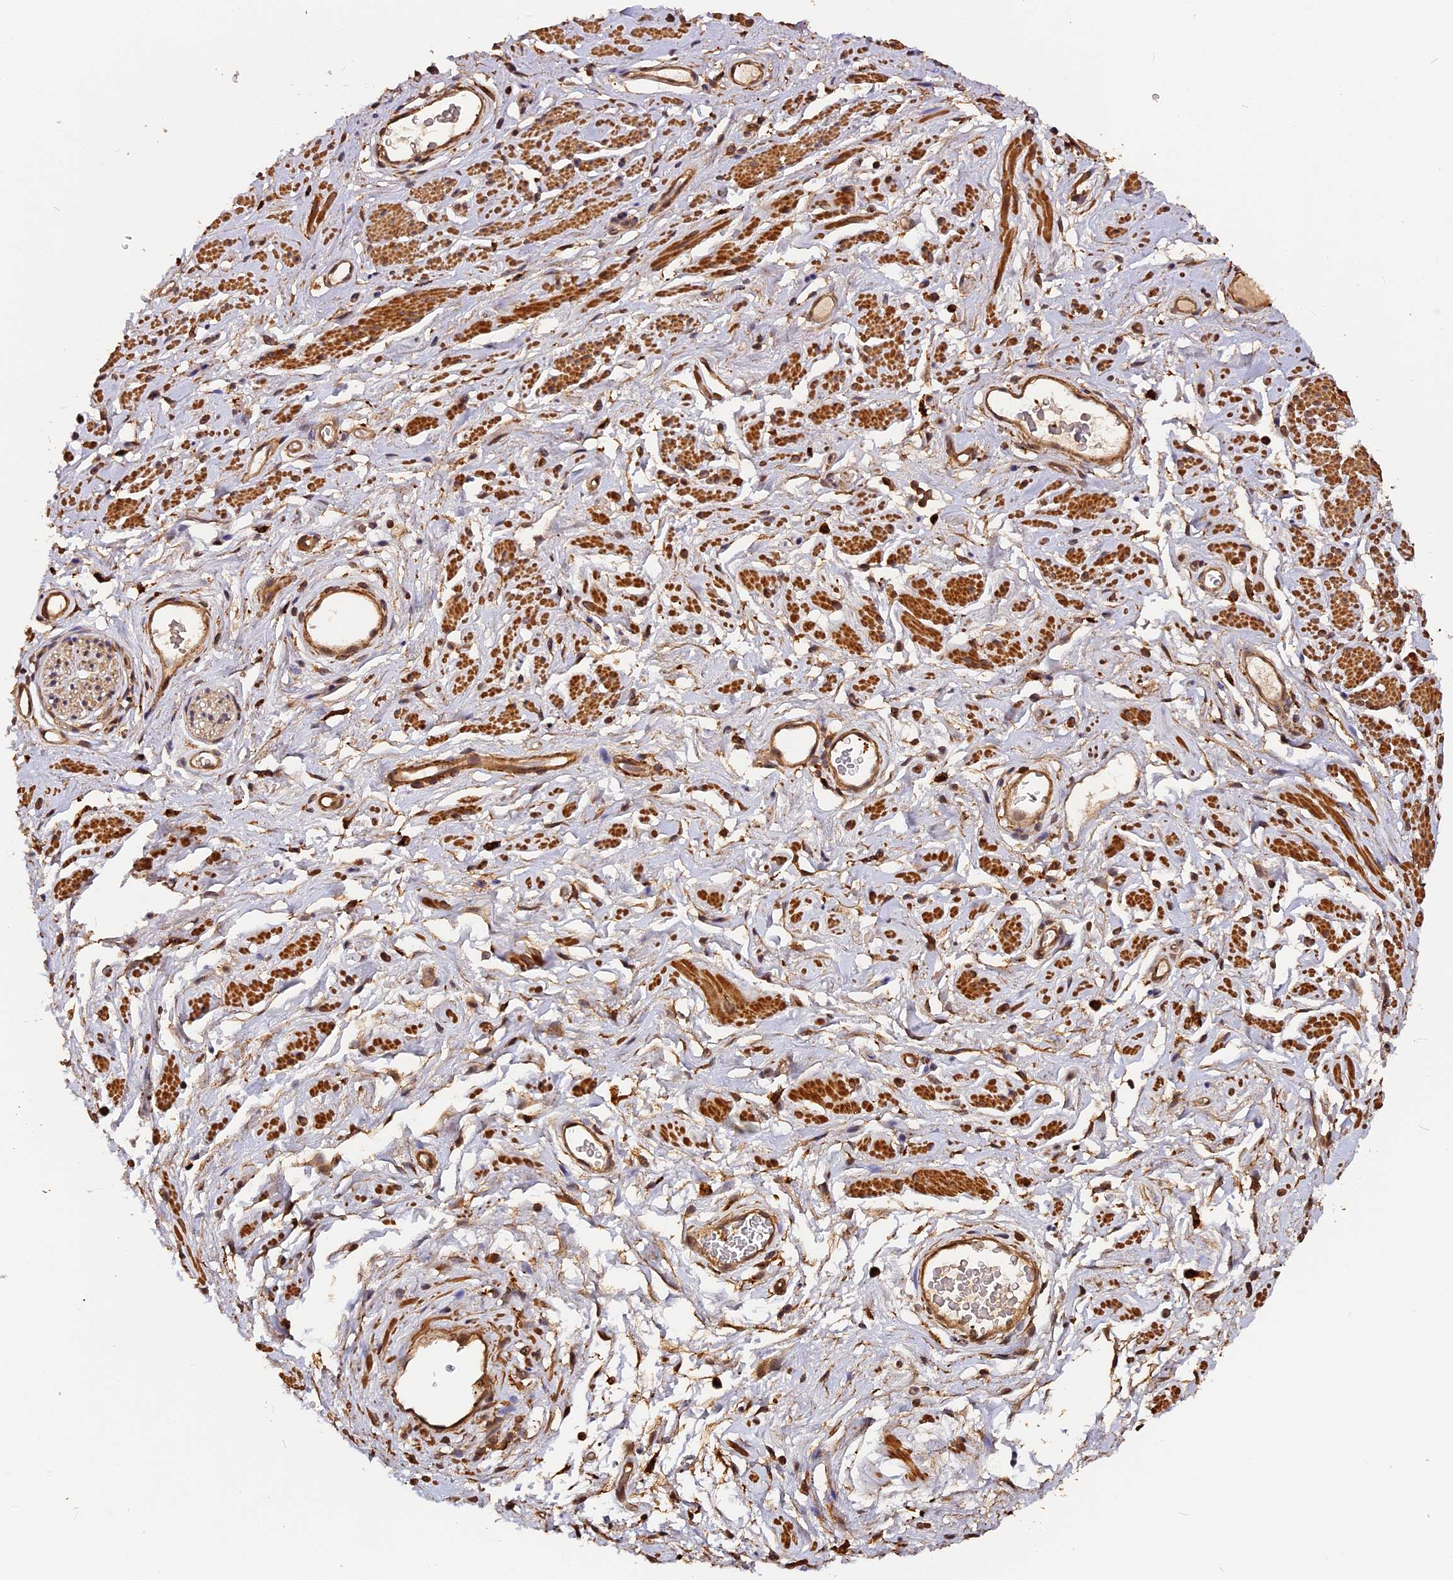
{"staining": {"intensity": "moderate", "quantity": ">75%", "location": "cytoplasmic/membranous"}, "tissue": "adipose tissue", "cell_type": "Adipocytes", "image_type": "normal", "snomed": [{"axis": "morphology", "description": "Normal tissue, NOS"}, {"axis": "morphology", "description": "Adenocarcinoma, NOS"}, {"axis": "topography", "description": "Rectum"}, {"axis": "topography", "description": "Vagina"}, {"axis": "topography", "description": "Peripheral nerve tissue"}], "caption": "Unremarkable adipose tissue reveals moderate cytoplasmic/membranous expression in approximately >75% of adipocytes.", "gene": "MMP15", "patient": {"sex": "female", "age": 71}}